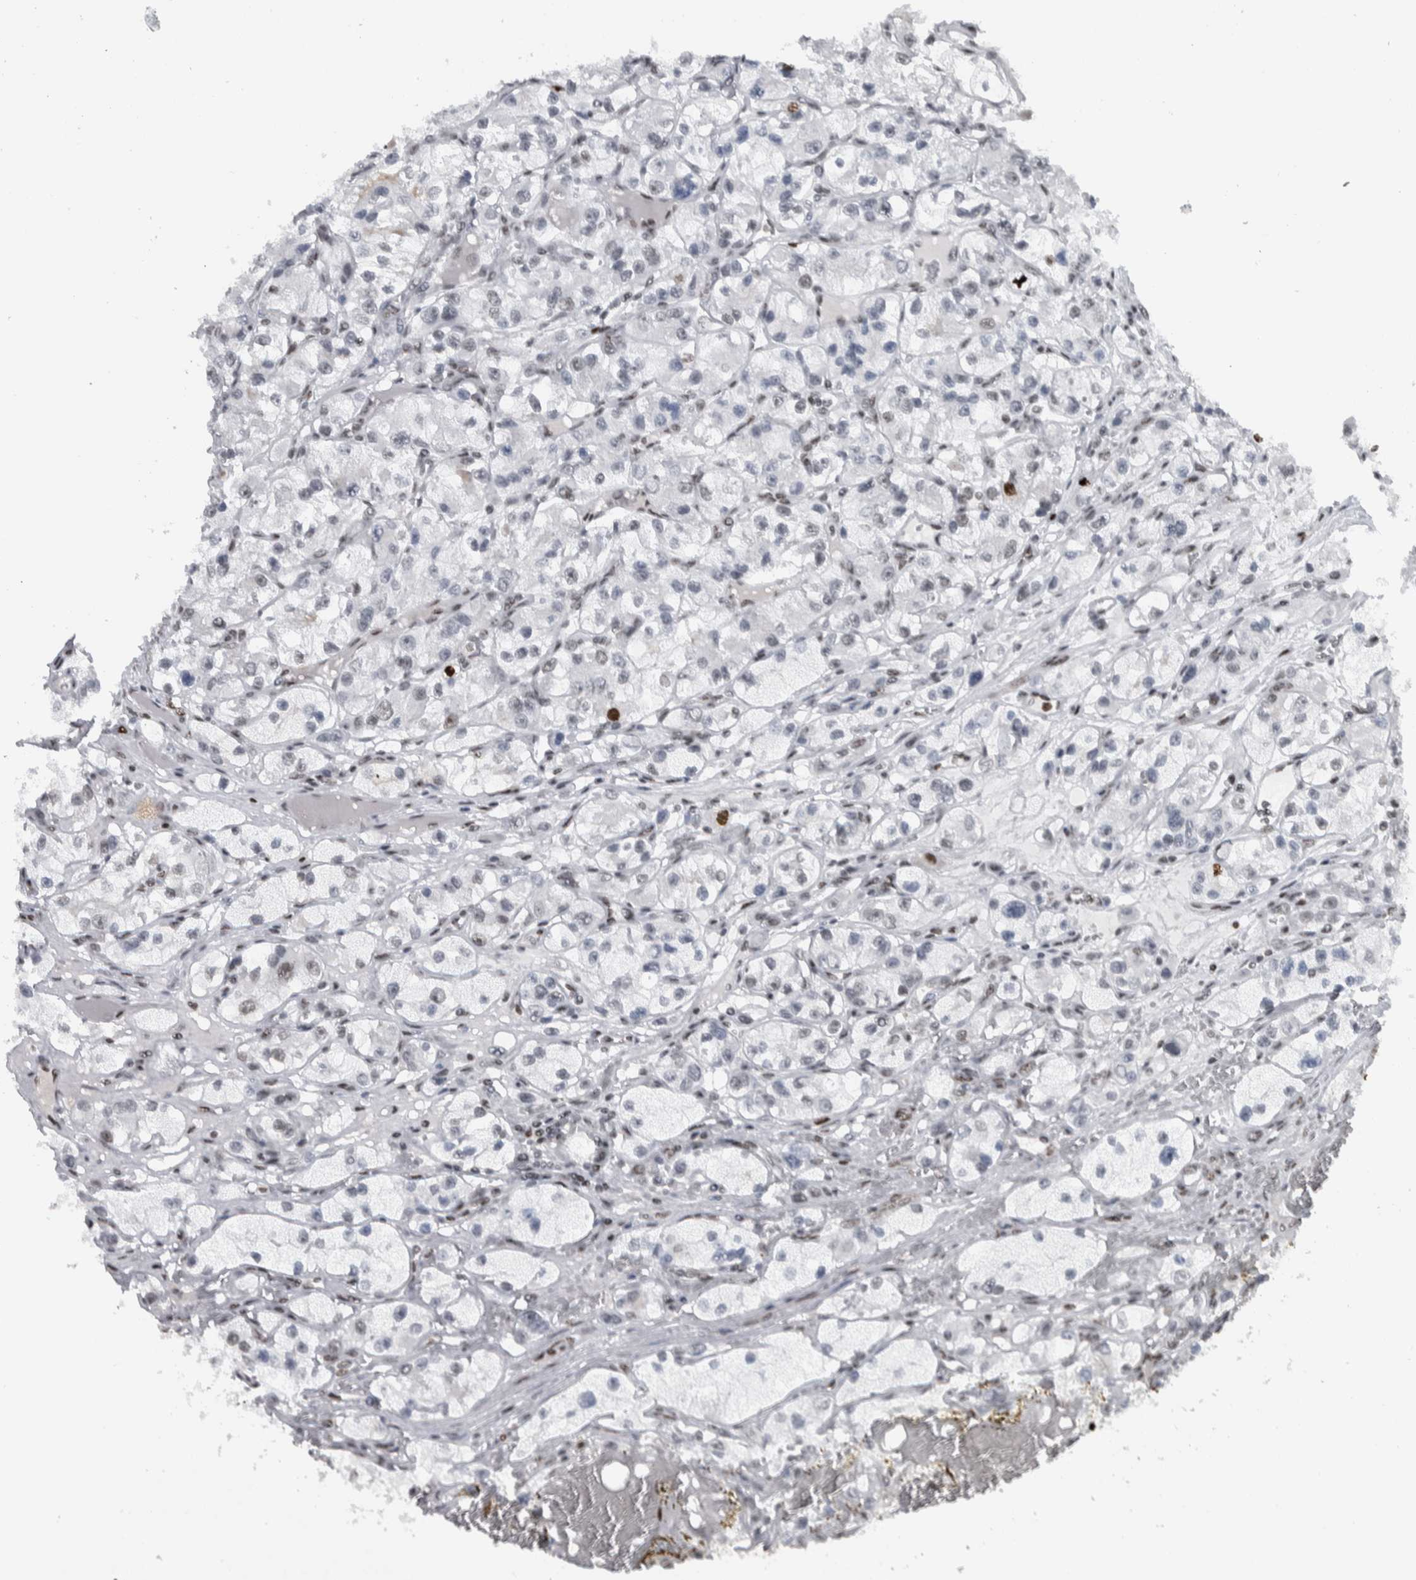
{"staining": {"intensity": "negative", "quantity": "none", "location": "none"}, "tissue": "renal cancer", "cell_type": "Tumor cells", "image_type": "cancer", "snomed": [{"axis": "morphology", "description": "Adenocarcinoma, NOS"}, {"axis": "topography", "description": "Kidney"}], "caption": "This is a micrograph of immunohistochemistry staining of renal adenocarcinoma, which shows no positivity in tumor cells.", "gene": "TOP2B", "patient": {"sex": "female", "age": 57}}